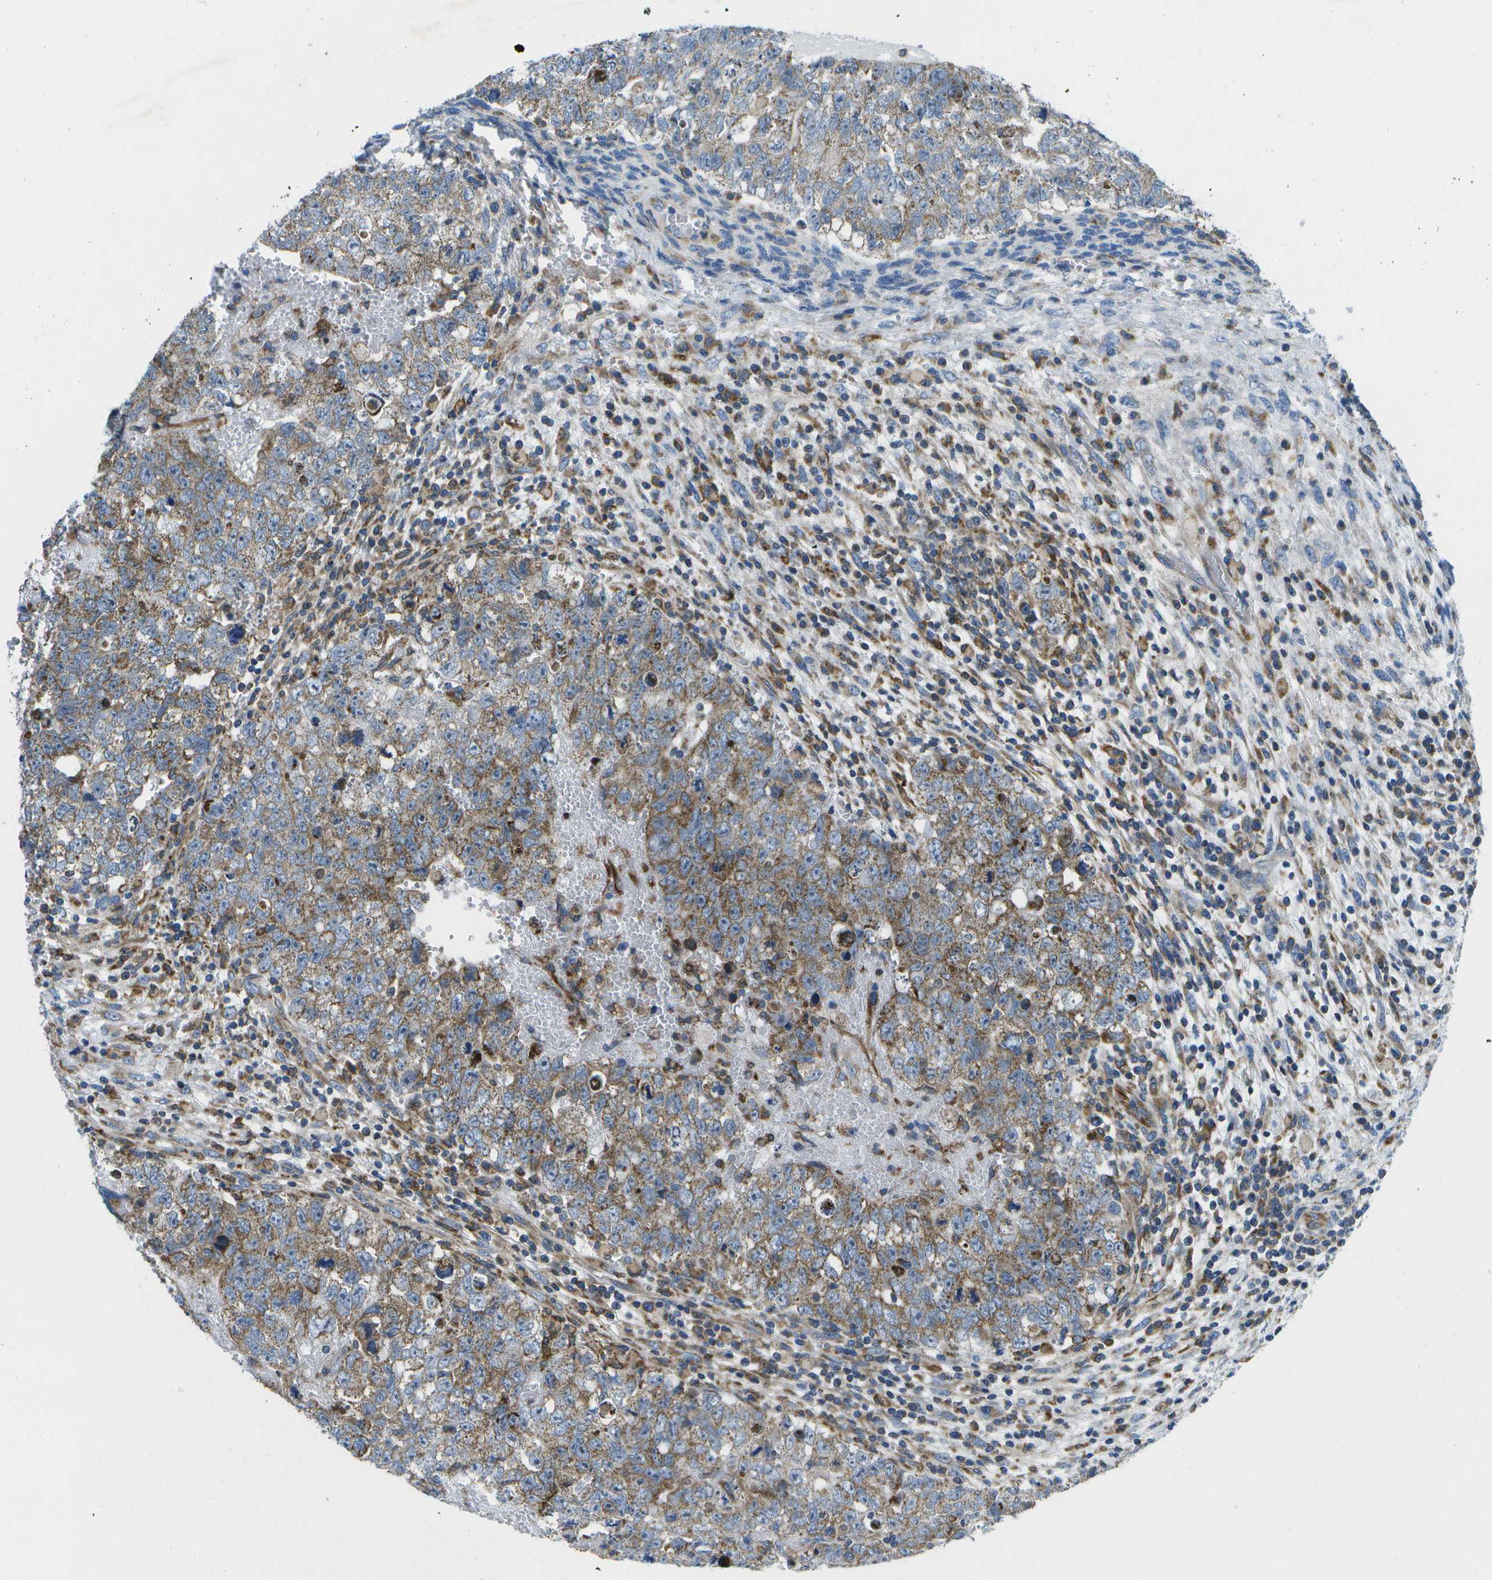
{"staining": {"intensity": "moderate", "quantity": ">75%", "location": "cytoplasmic/membranous"}, "tissue": "testis cancer", "cell_type": "Tumor cells", "image_type": "cancer", "snomed": [{"axis": "morphology", "description": "Seminoma, NOS"}, {"axis": "morphology", "description": "Carcinoma, Embryonal, NOS"}, {"axis": "topography", "description": "Testis"}], "caption": "Human testis embryonal carcinoma stained for a protein (brown) demonstrates moderate cytoplasmic/membranous positive expression in approximately >75% of tumor cells.", "gene": "GDF5", "patient": {"sex": "male", "age": 38}}